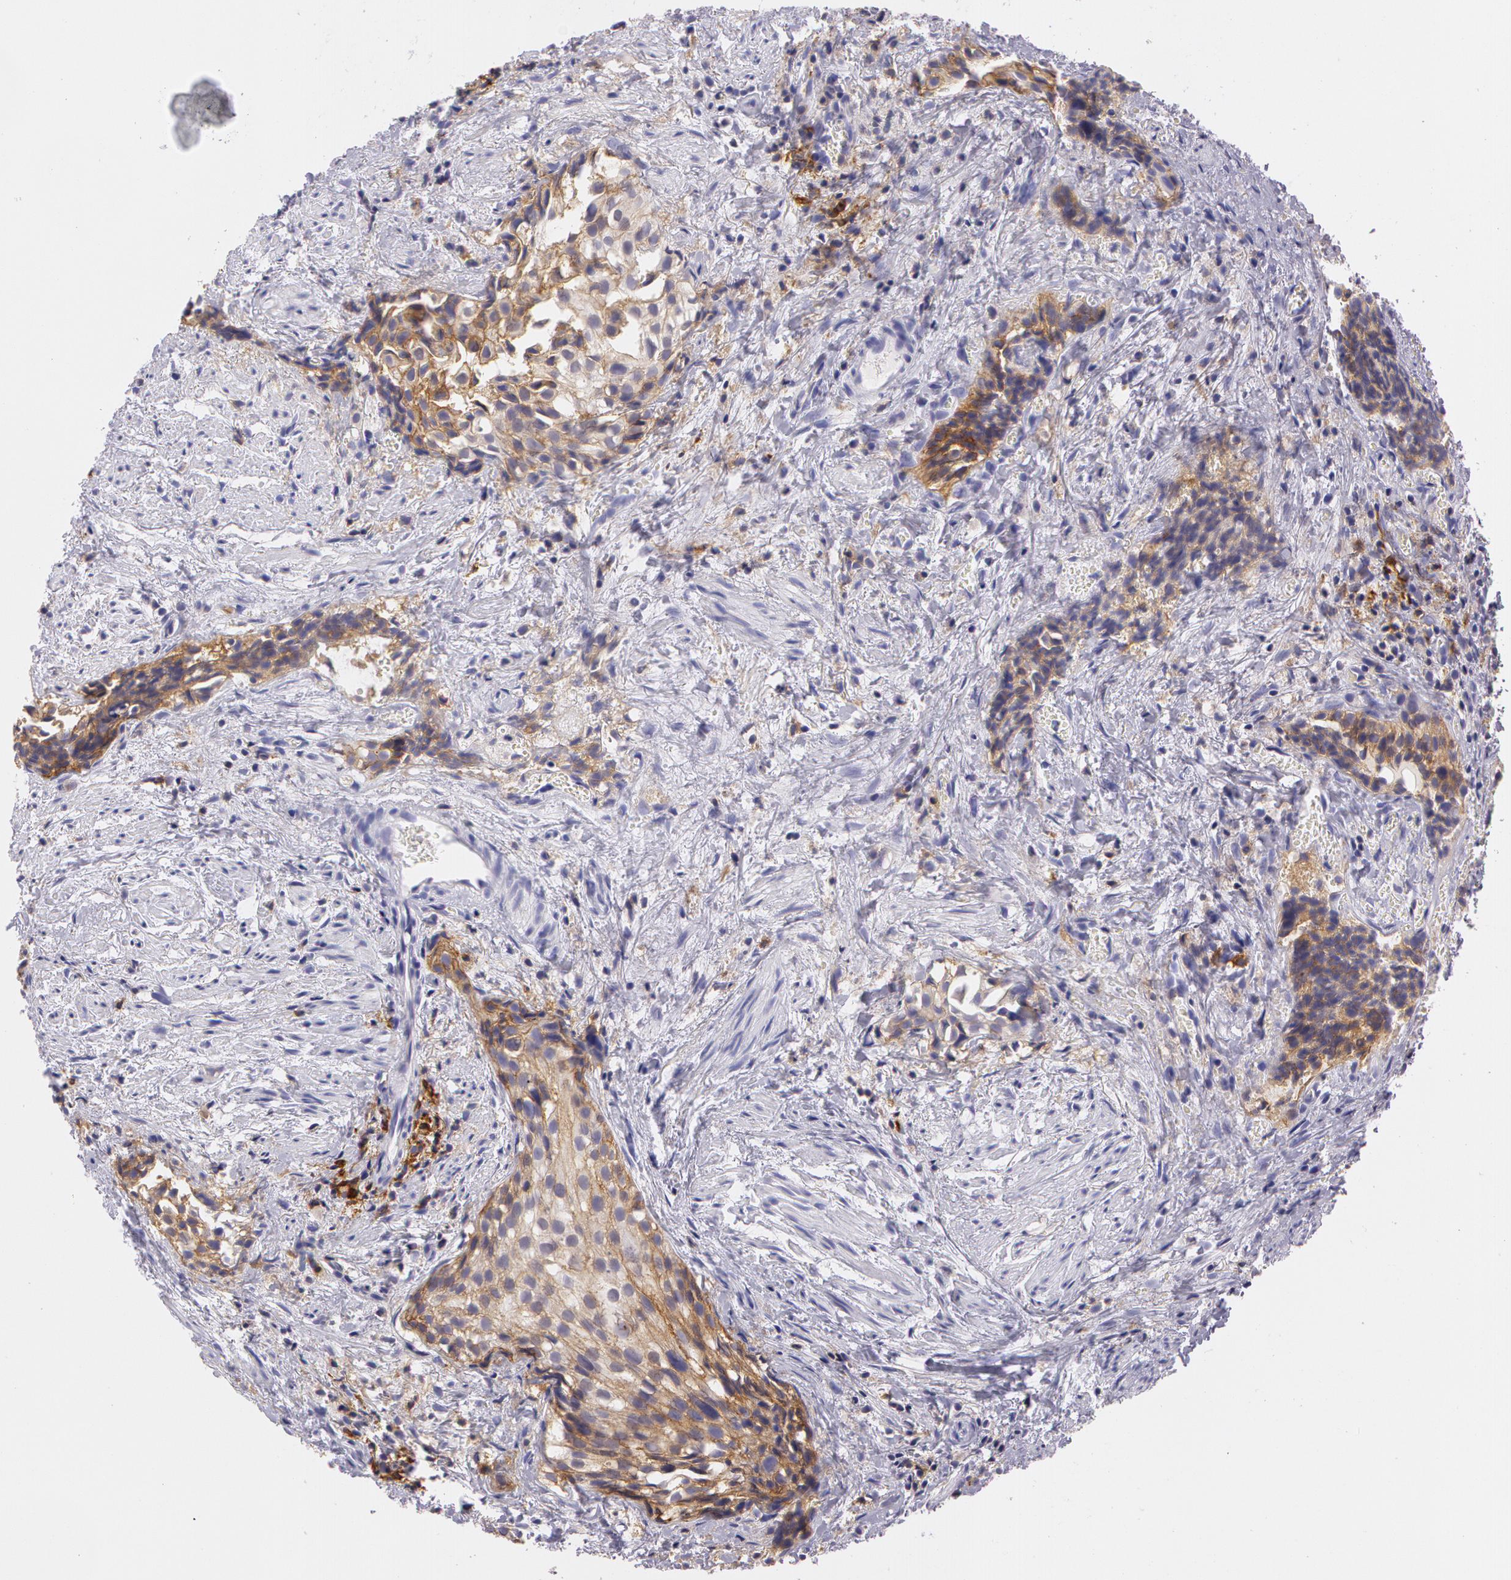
{"staining": {"intensity": "moderate", "quantity": ">75%", "location": "cytoplasmic/membranous"}, "tissue": "urothelial cancer", "cell_type": "Tumor cells", "image_type": "cancer", "snomed": [{"axis": "morphology", "description": "Urothelial carcinoma, High grade"}, {"axis": "topography", "description": "Urinary bladder"}], "caption": "Brown immunohistochemical staining in urothelial cancer reveals moderate cytoplasmic/membranous staining in about >75% of tumor cells.", "gene": "LY75", "patient": {"sex": "female", "age": 78}}